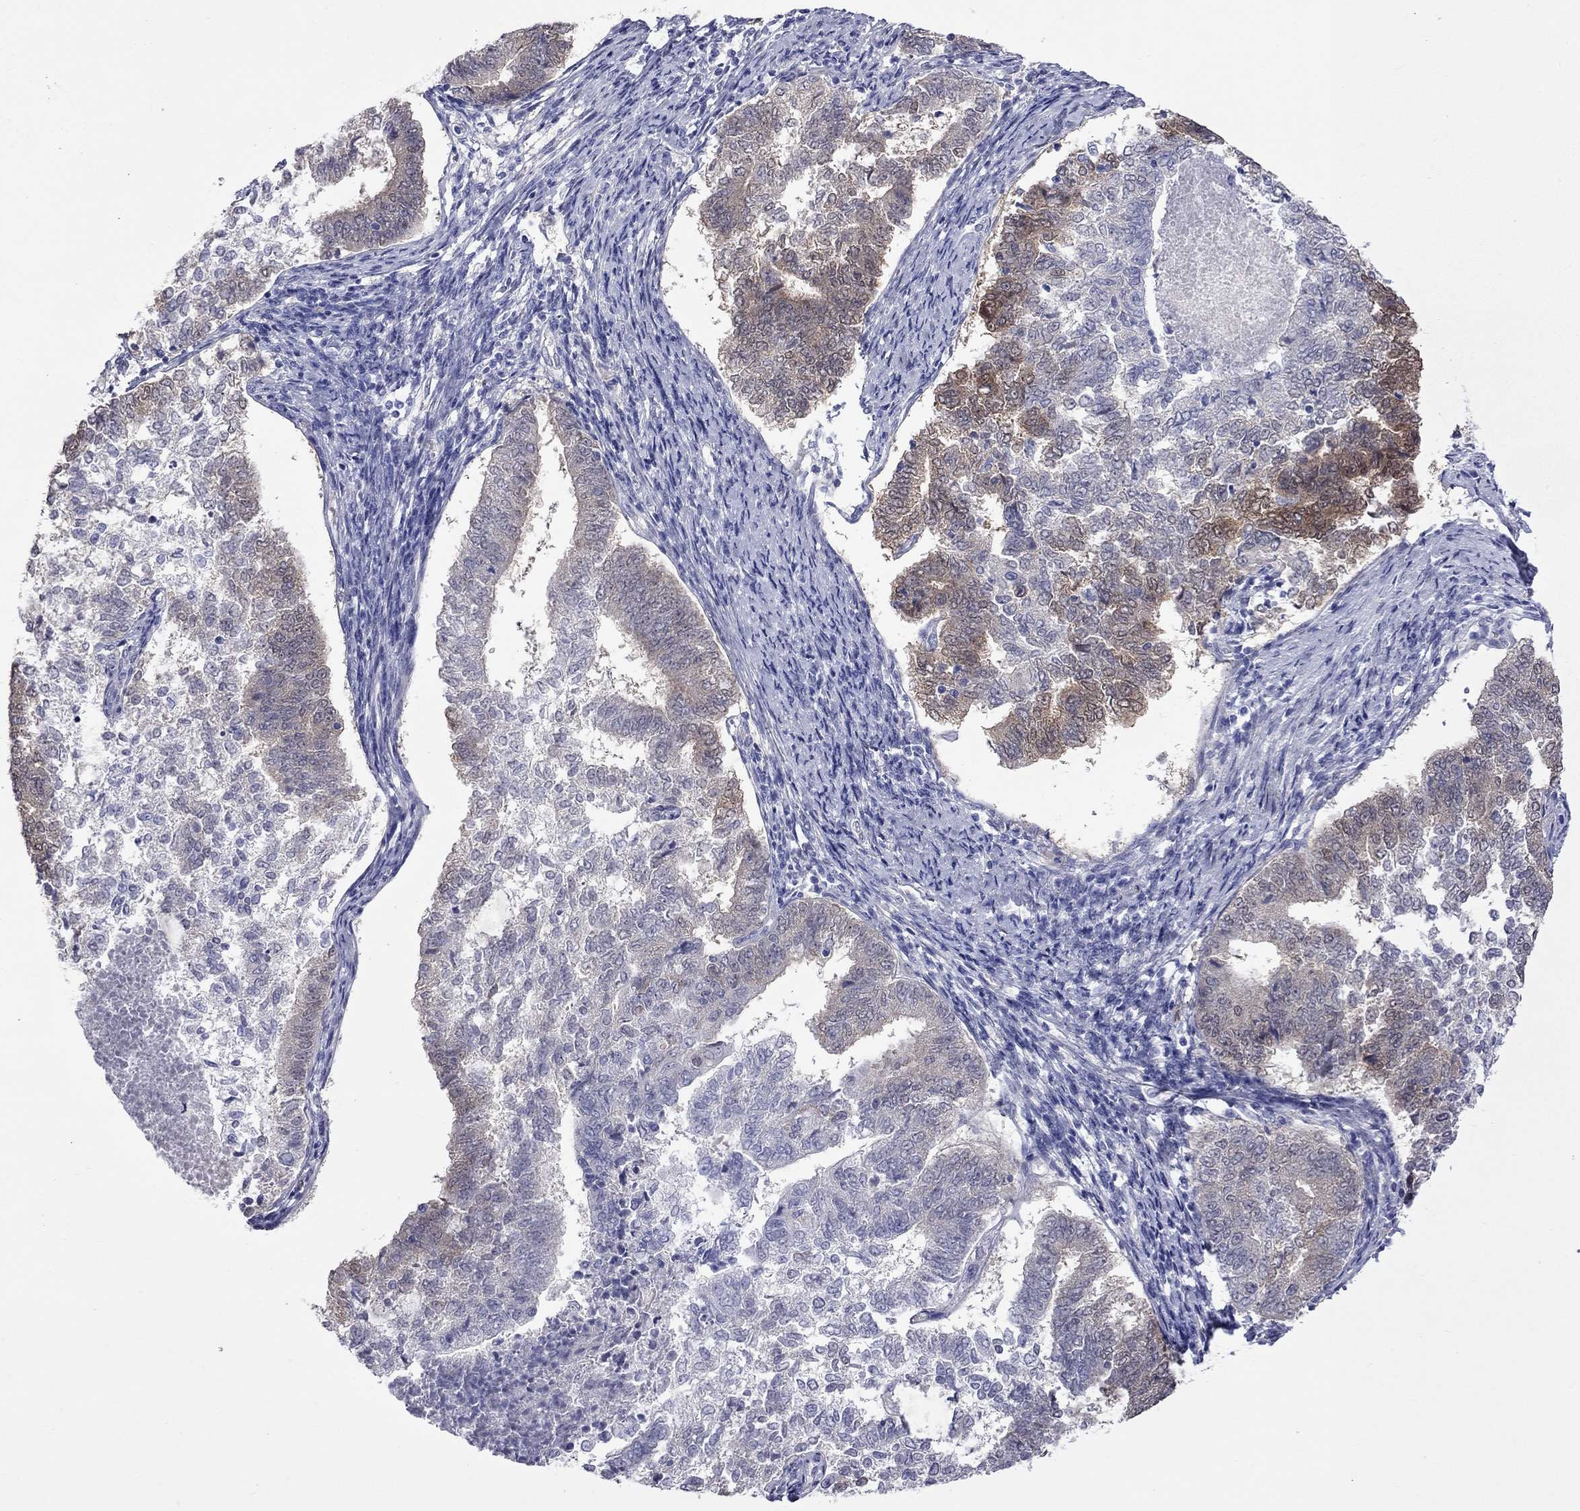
{"staining": {"intensity": "moderate", "quantity": "25%-75%", "location": "cytoplasmic/membranous"}, "tissue": "endometrial cancer", "cell_type": "Tumor cells", "image_type": "cancer", "snomed": [{"axis": "morphology", "description": "Adenocarcinoma, NOS"}, {"axis": "topography", "description": "Endometrium"}], "caption": "Immunohistochemical staining of adenocarcinoma (endometrial) displays moderate cytoplasmic/membranous protein positivity in approximately 25%-75% of tumor cells. The protein of interest is shown in brown color, while the nuclei are stained blue.", "gene": "CTNNBIP1", "patient": {"sex": "female", "age": 65}}